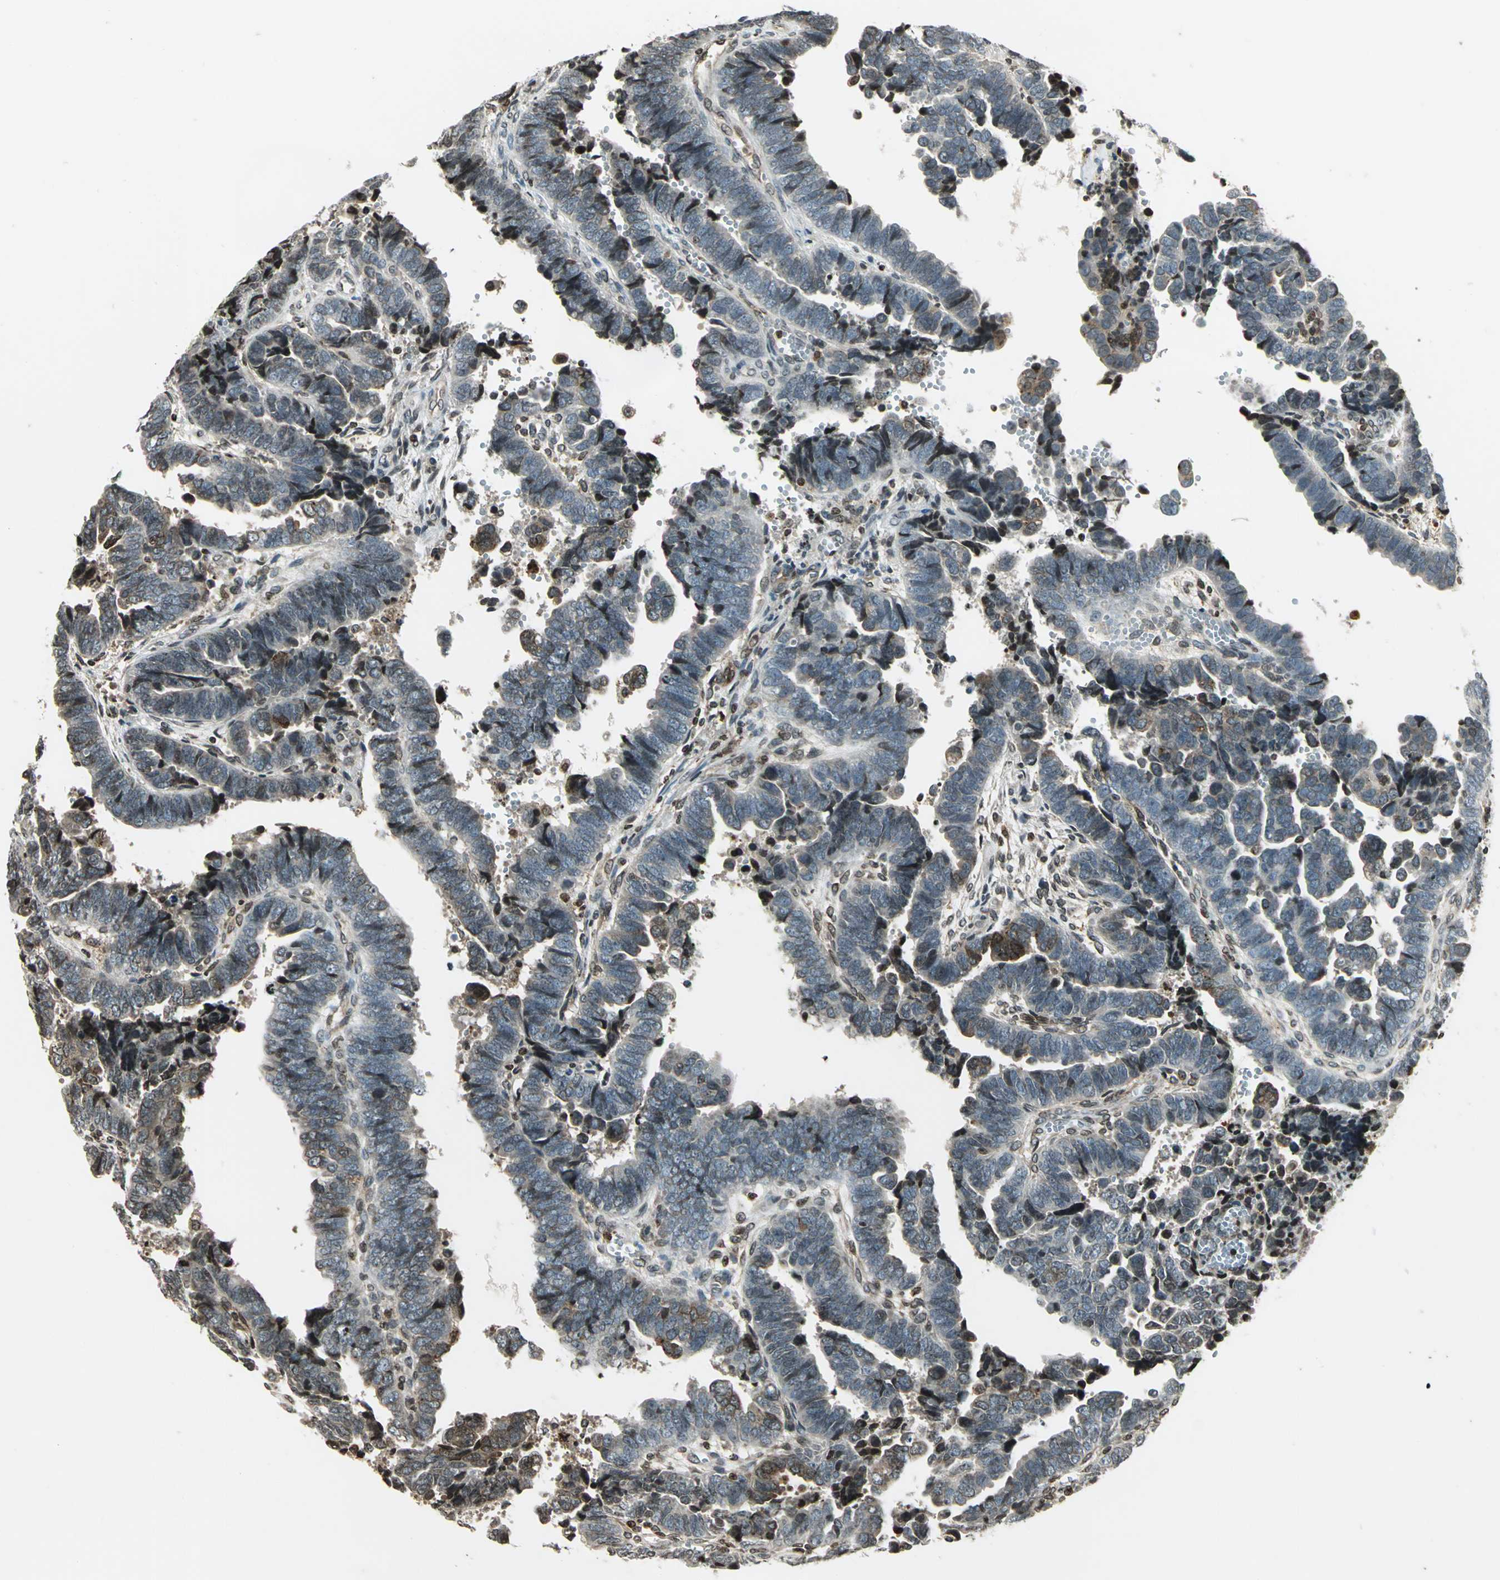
{"staining": {"intensity": "negative", "quantity": "none", "location": "none"}, "tissue": "endometrial cancer", "cell_type": "Tumor cells", "image_type": "cancer", "snomed": [{"axis": "morphology", "description": "Adenocarcinoma, NOS"}, {"axis": "topography", "description": "Endometrium"}], "caption": "There is no significant expression in tumor cells of adenocarcinoma (endometrial).", "gene": "LGALS3", "patient": {"sex": "female", "age": 75}}